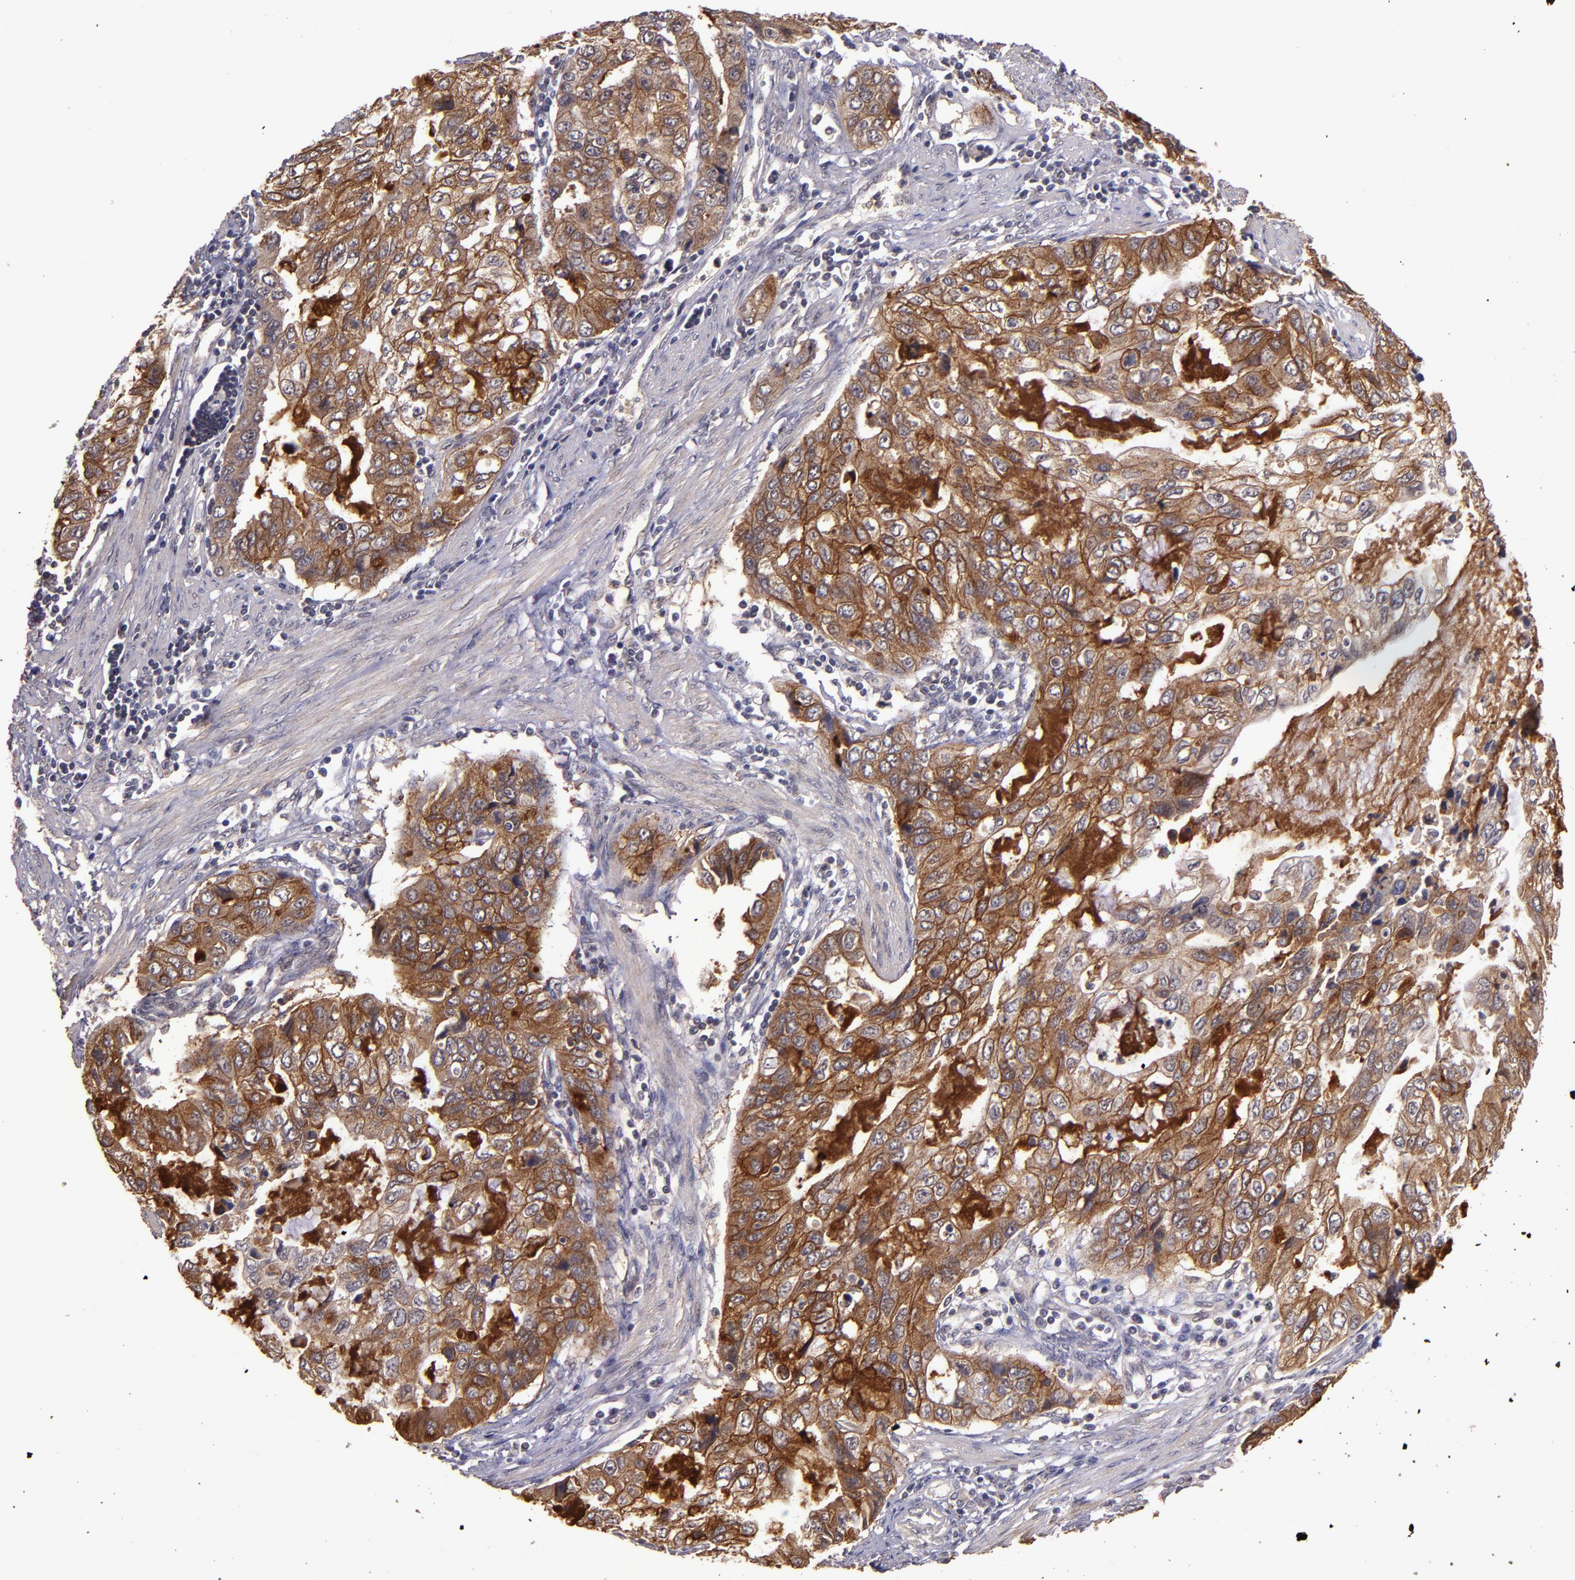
{"staining": {"intensity": "moderate", "quantity": ">75%", "location": "cytoplasmic/membranous"}, "tissue": "stomach cancer", "cell_type": "Tumor cells", "image_type": "cancer", "snomed": [{"axis": "morphology", "description": "Adenocarcinoma, NOS"}, {"axis": "topography", "description": "Stomach, upper"}], "caption": "IHC image of human adenocarcinoma (stomach) stained for a protein (brown), which exhibits medium levels of moderate cytoplasmic/membranous positivity in about >75% of tumor cells.", "gene": "FTSJ1", "patient": {"sex": "female", "age": 52}}